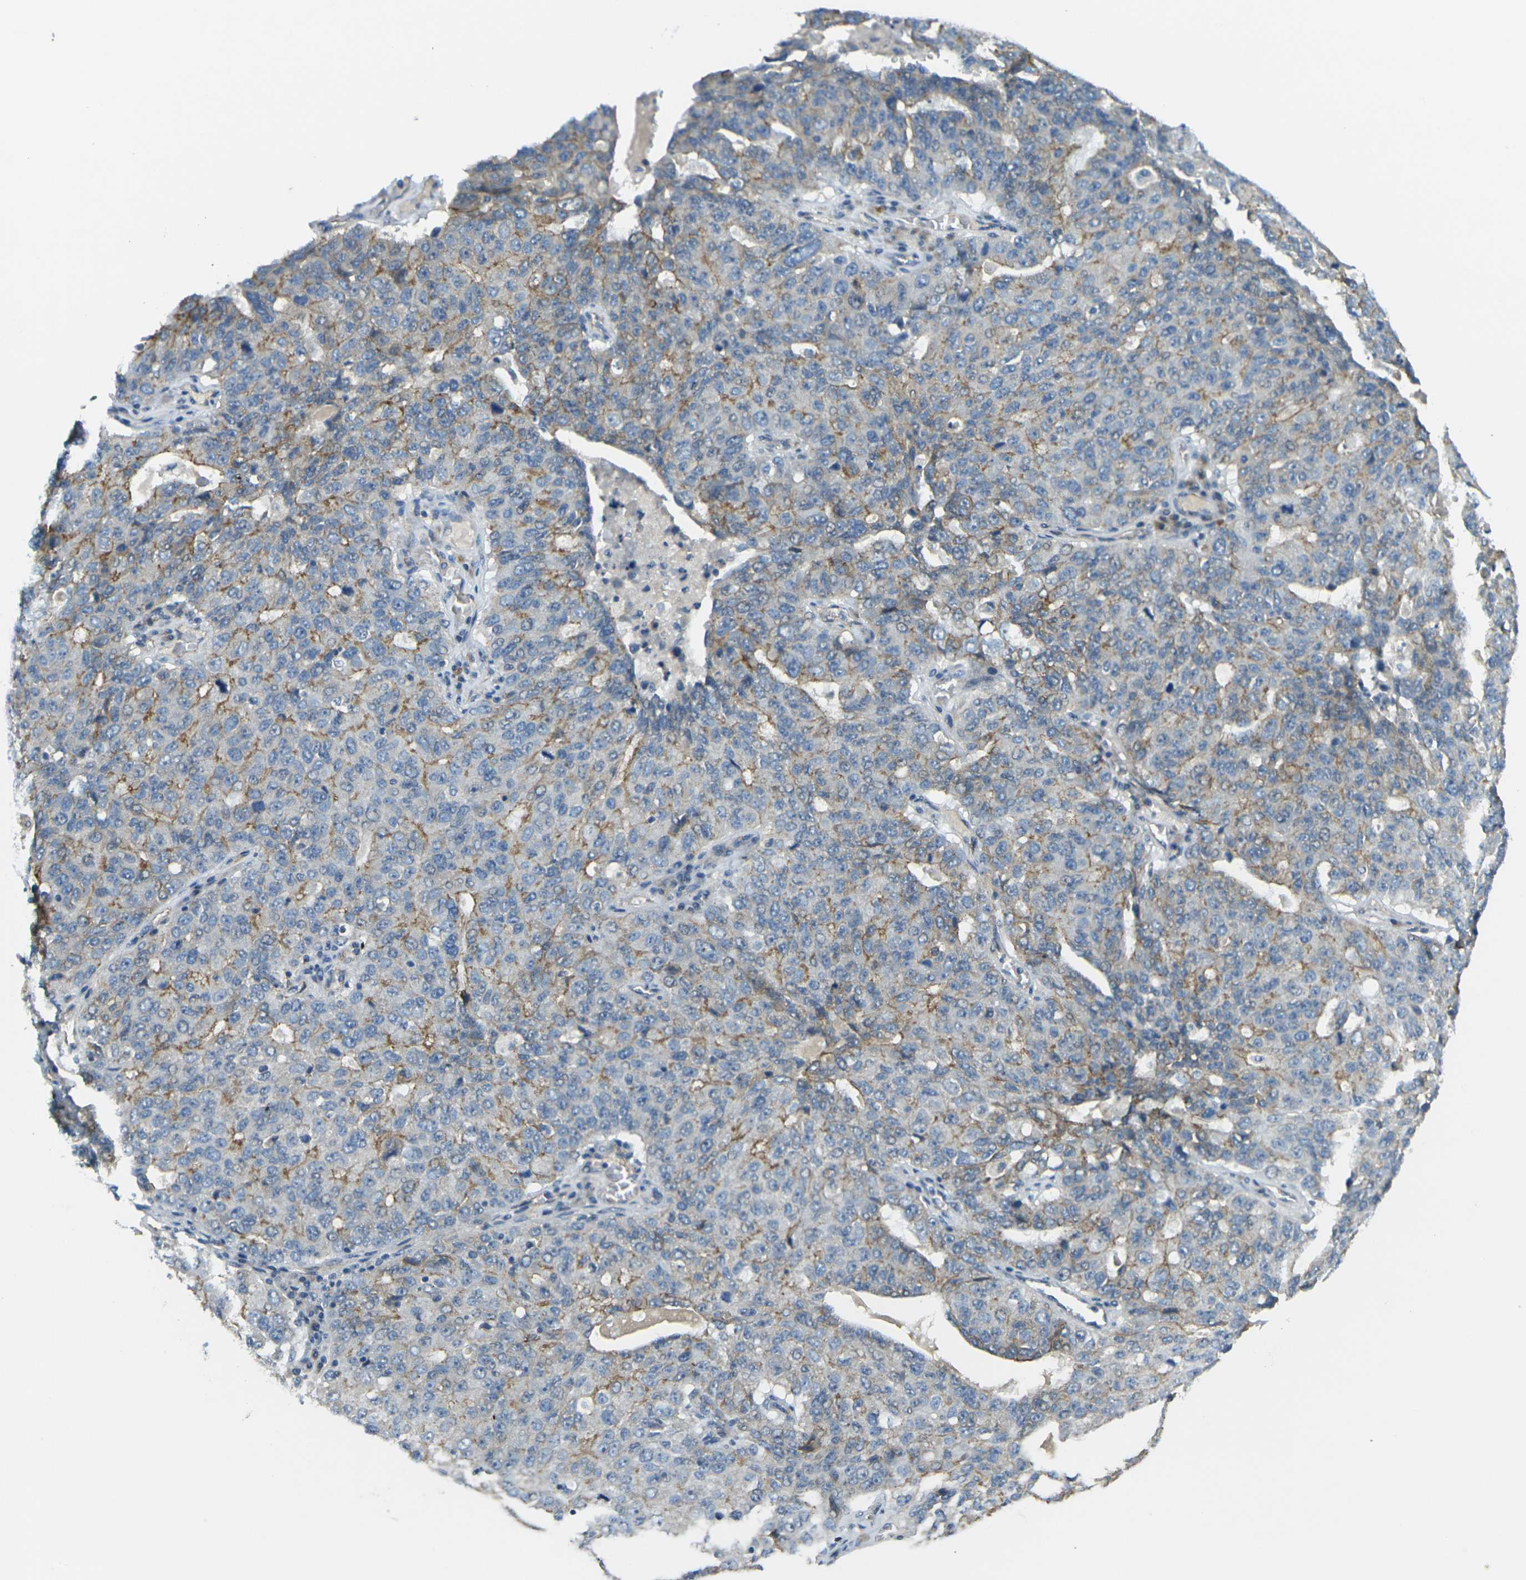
{"staining": {"intensity": "weak", "quantity": "<25%", "location": "cytoplasmic/membranous"}, "tissue": "ovarian cancer", "cell_type": "Tumor cells", "image_type": "cancer", "snomed": [{"axis": "morphology", "description": "Carcinoma, endometroid"}, {"axis": "topography", "description": "Ovary"}], "caption": "DAB immunohistochemical staining of human endometroid carcinoma (ovarian) reveals no significant expression in tumor cells.", "gene": "RHBDD1", "patient": {"sex": "female", "age": 62}}